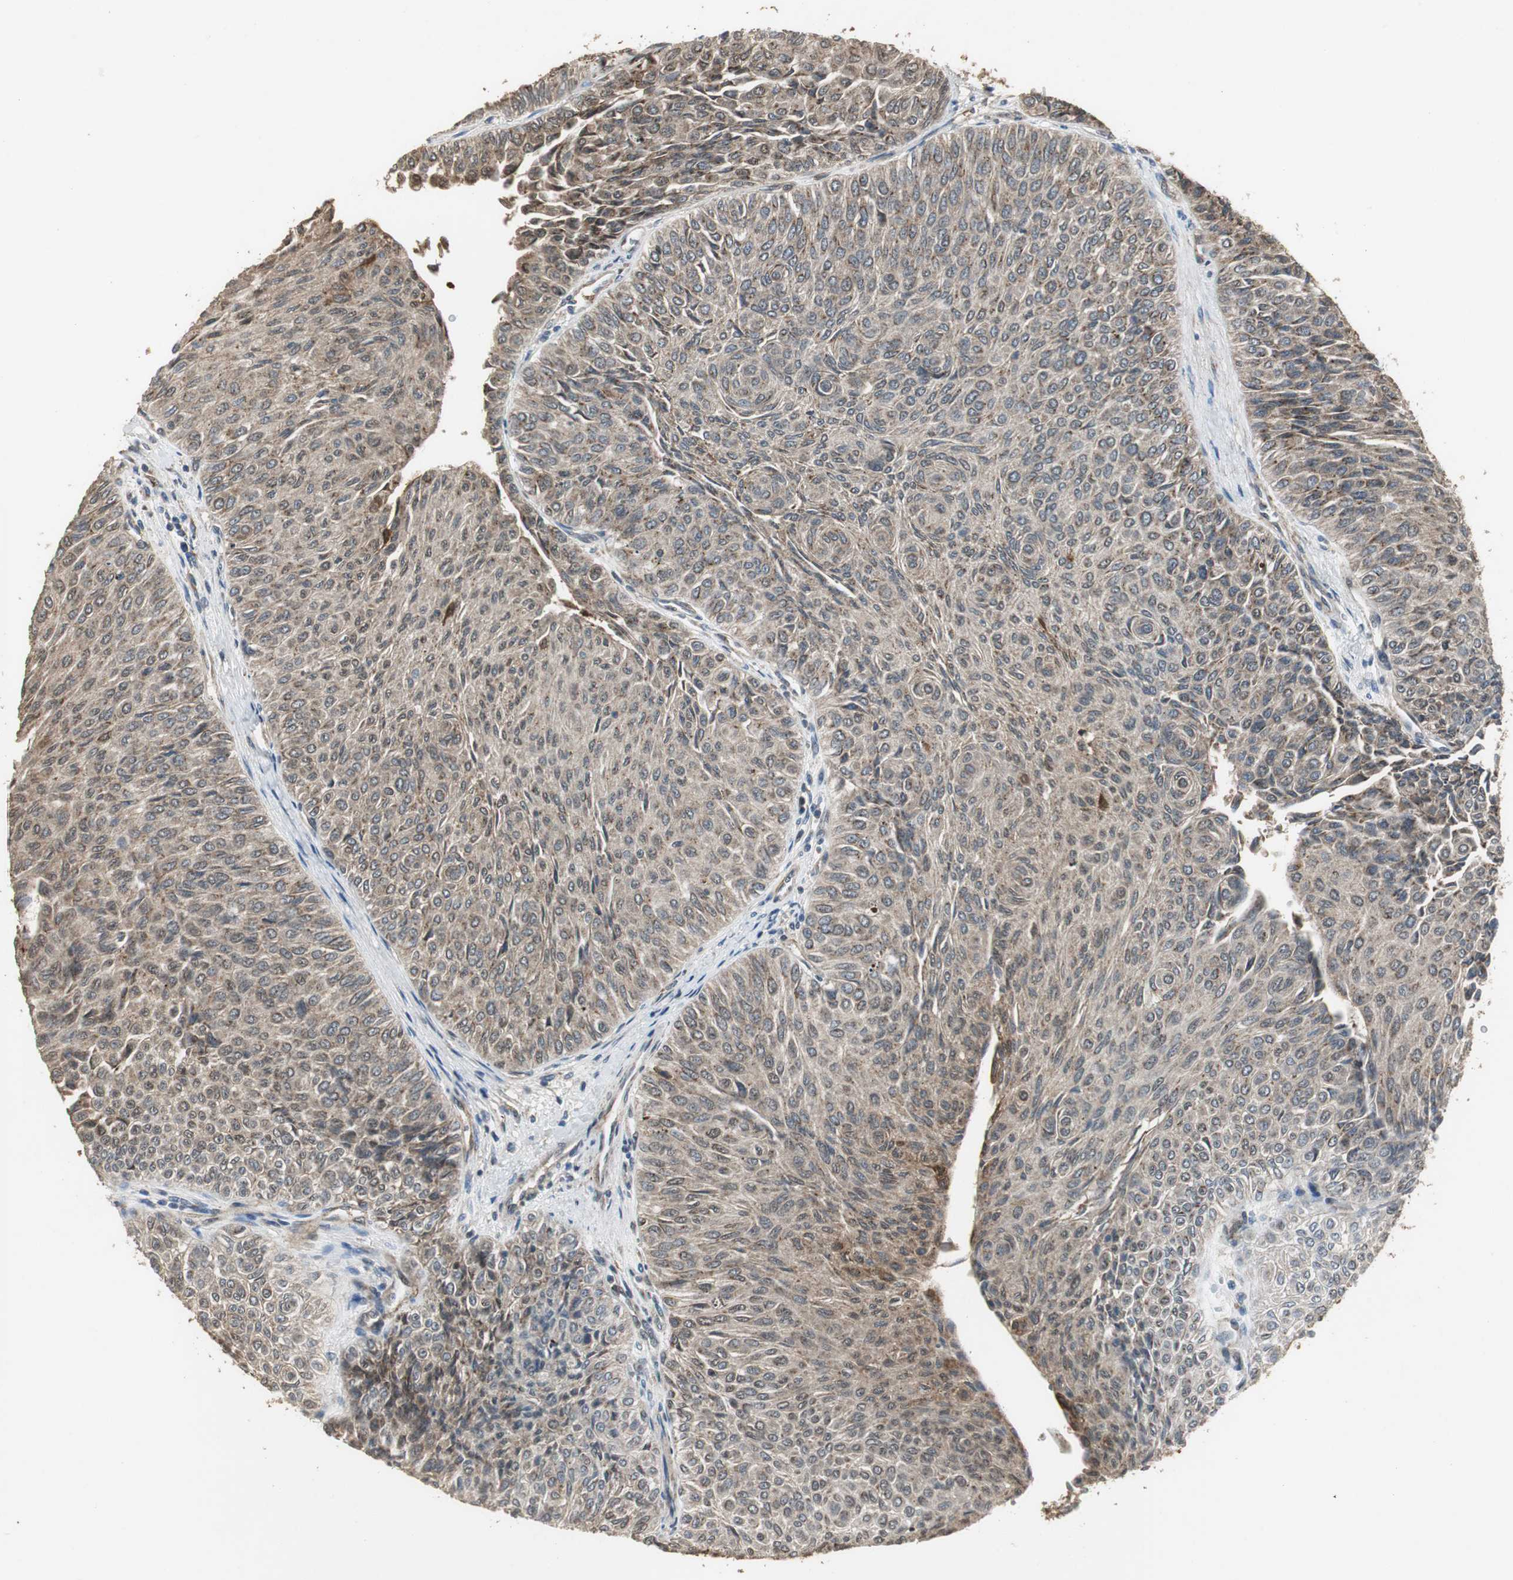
{"staining": {"intensity": "strong", "quantity": ">75%", "location": "cytoplasmic/membranous"}, "tissue": "urothelial cancer", "cell_type": "Tumor cells", "image_type": "cancer", "snomed": [{"axis": "morphology", "description": "Urothelial carcinoma, Low grade"}, {"axis": "topography", "description": "Urinary bladder"}], "caption": "A histopathology image showing strong cytoplasmic/membranous staining in approximately >75% of tumor cells in low-grade urothelial carcinoma, as visualized by brown immunohistochemical staining.", "gene": "JTB", "patient": {"sex": "male", "age": 78}}